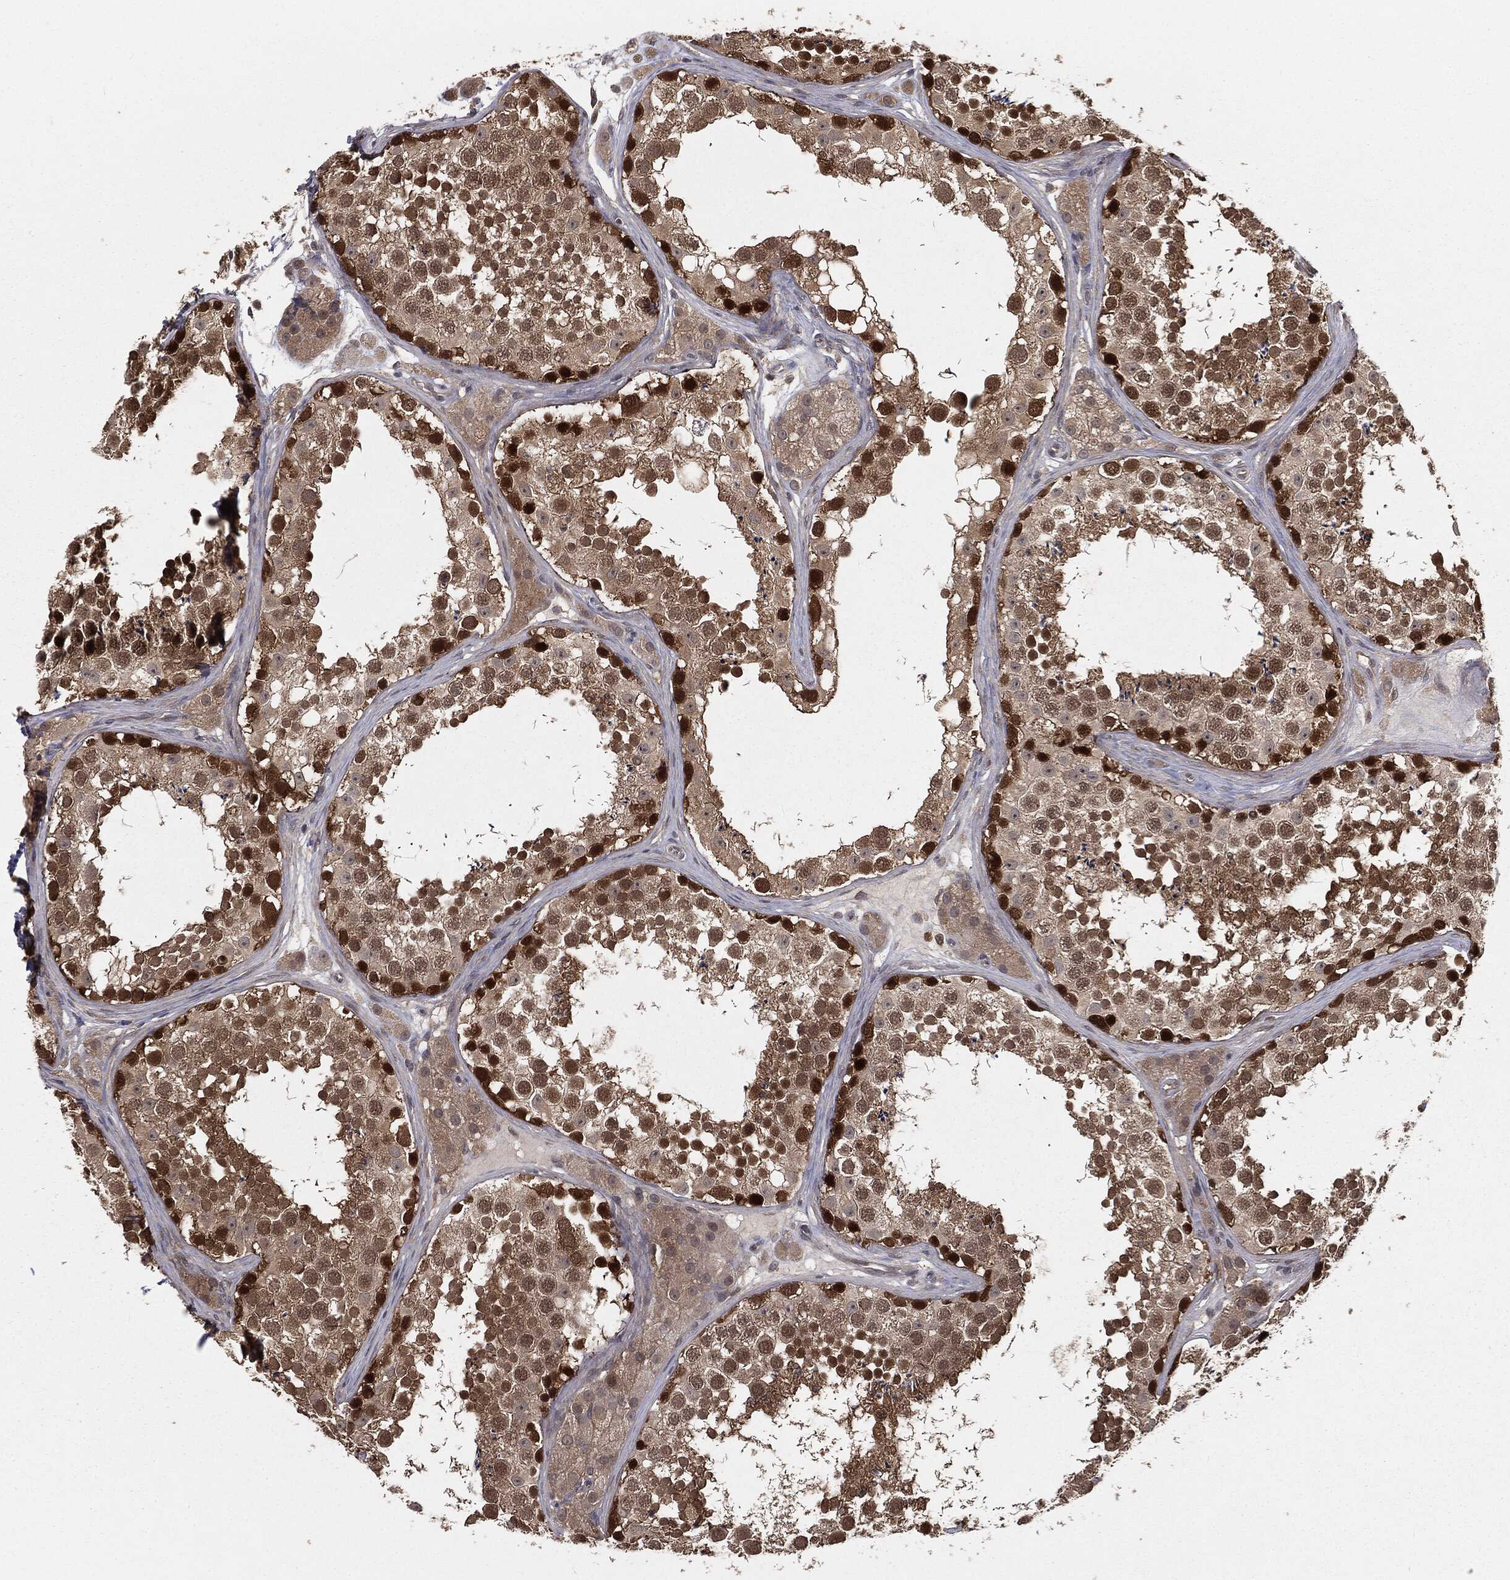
{"staining": {"intensity": "strong", "quantity": ">75%", "location": "cytoplasmic/membranous,nuclear"}, "tissue": "testis", "cell_type": "Cells in seminiferous ducts", "image_type": "normal", "snomed": [{"axis": "morphology", "description": "Normal tissue, NOS"}, {"axis": "topography", "description": "Testis"}], "caption": "Protein staining reveals strong cytoplasmic/membranous,nuclear expression in approximately >75% of cells in seminiferous ducts in unremarkable testis.", "gene": "FBXO7", "patient": {"sex": "male", "age": 41}}